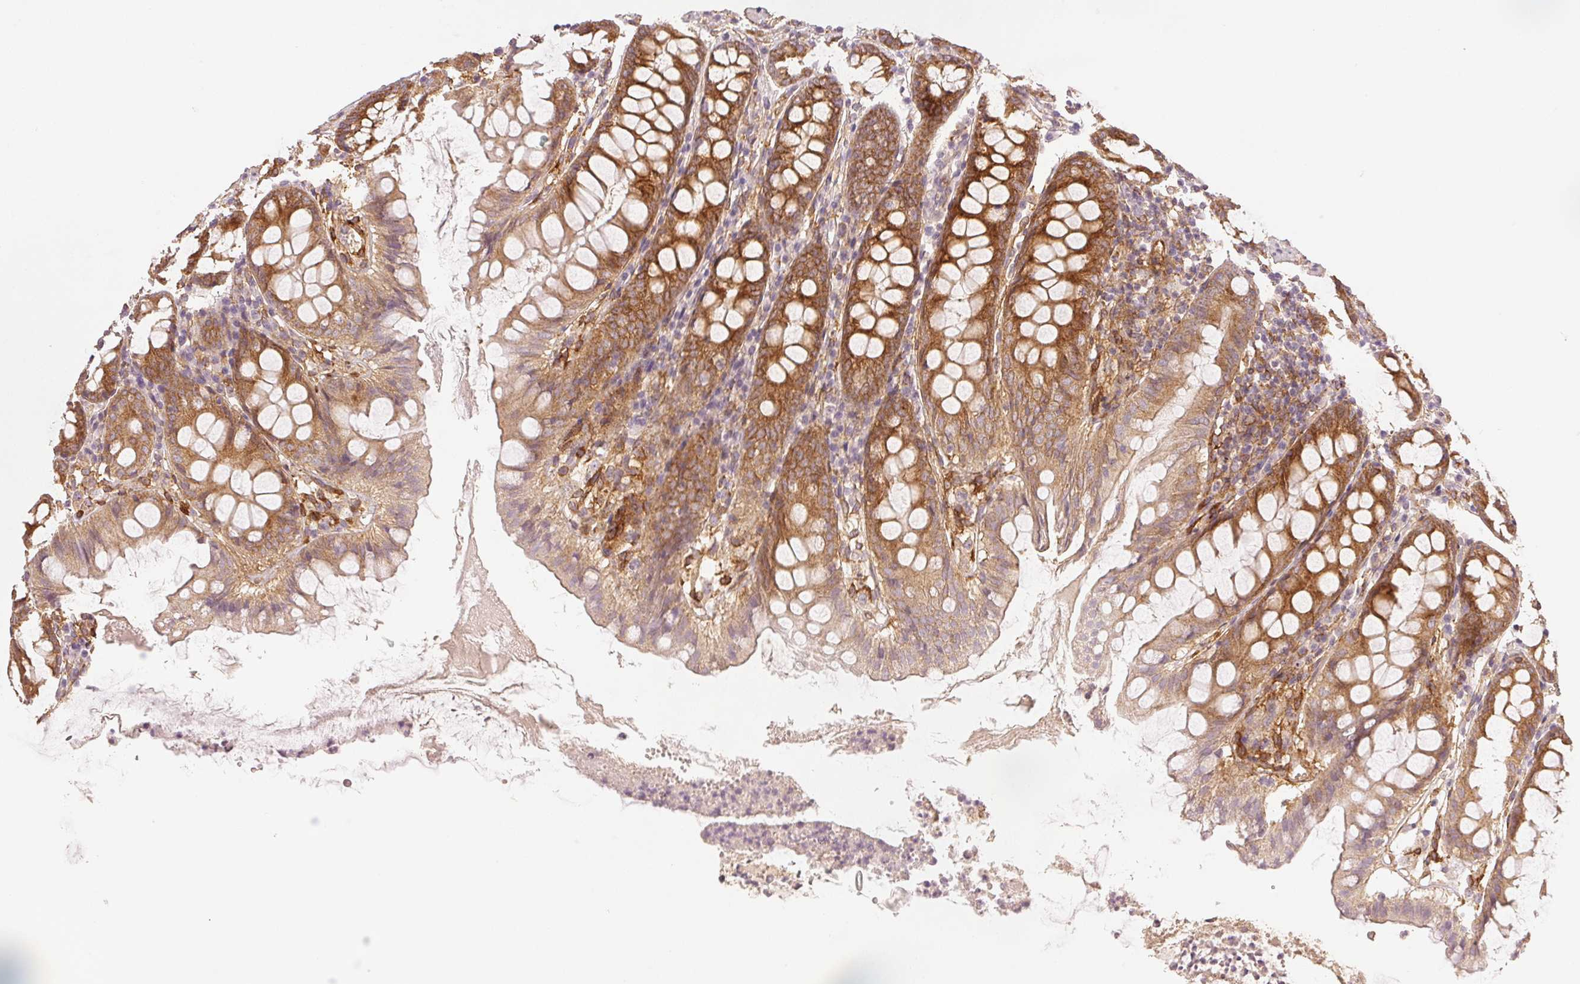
{"staining": {"intensity": "moderate", "quantity": ">75%", "location": "cytoplasmic/membranous"}, "tissue": "colon", "cell_type": "Endothelial cells", "image_type": "normal", "snomed": [{"axis": "morphology", "description": "Normal tissue, NOS"}, {"axis": "topography", "description": "Colon"}], "caption": "Immunohistochemical staining of benign colon displays medium levels of moderate cytoplasmic/membranous staining in approximately >75% of endothelial cells. (DAB (3,3'-diaminobenzidine) = brown stain, brightfield microscopy at high magnification).", "gene": "DIAPH2", "patient": {"sex": "female", "age": 84}}